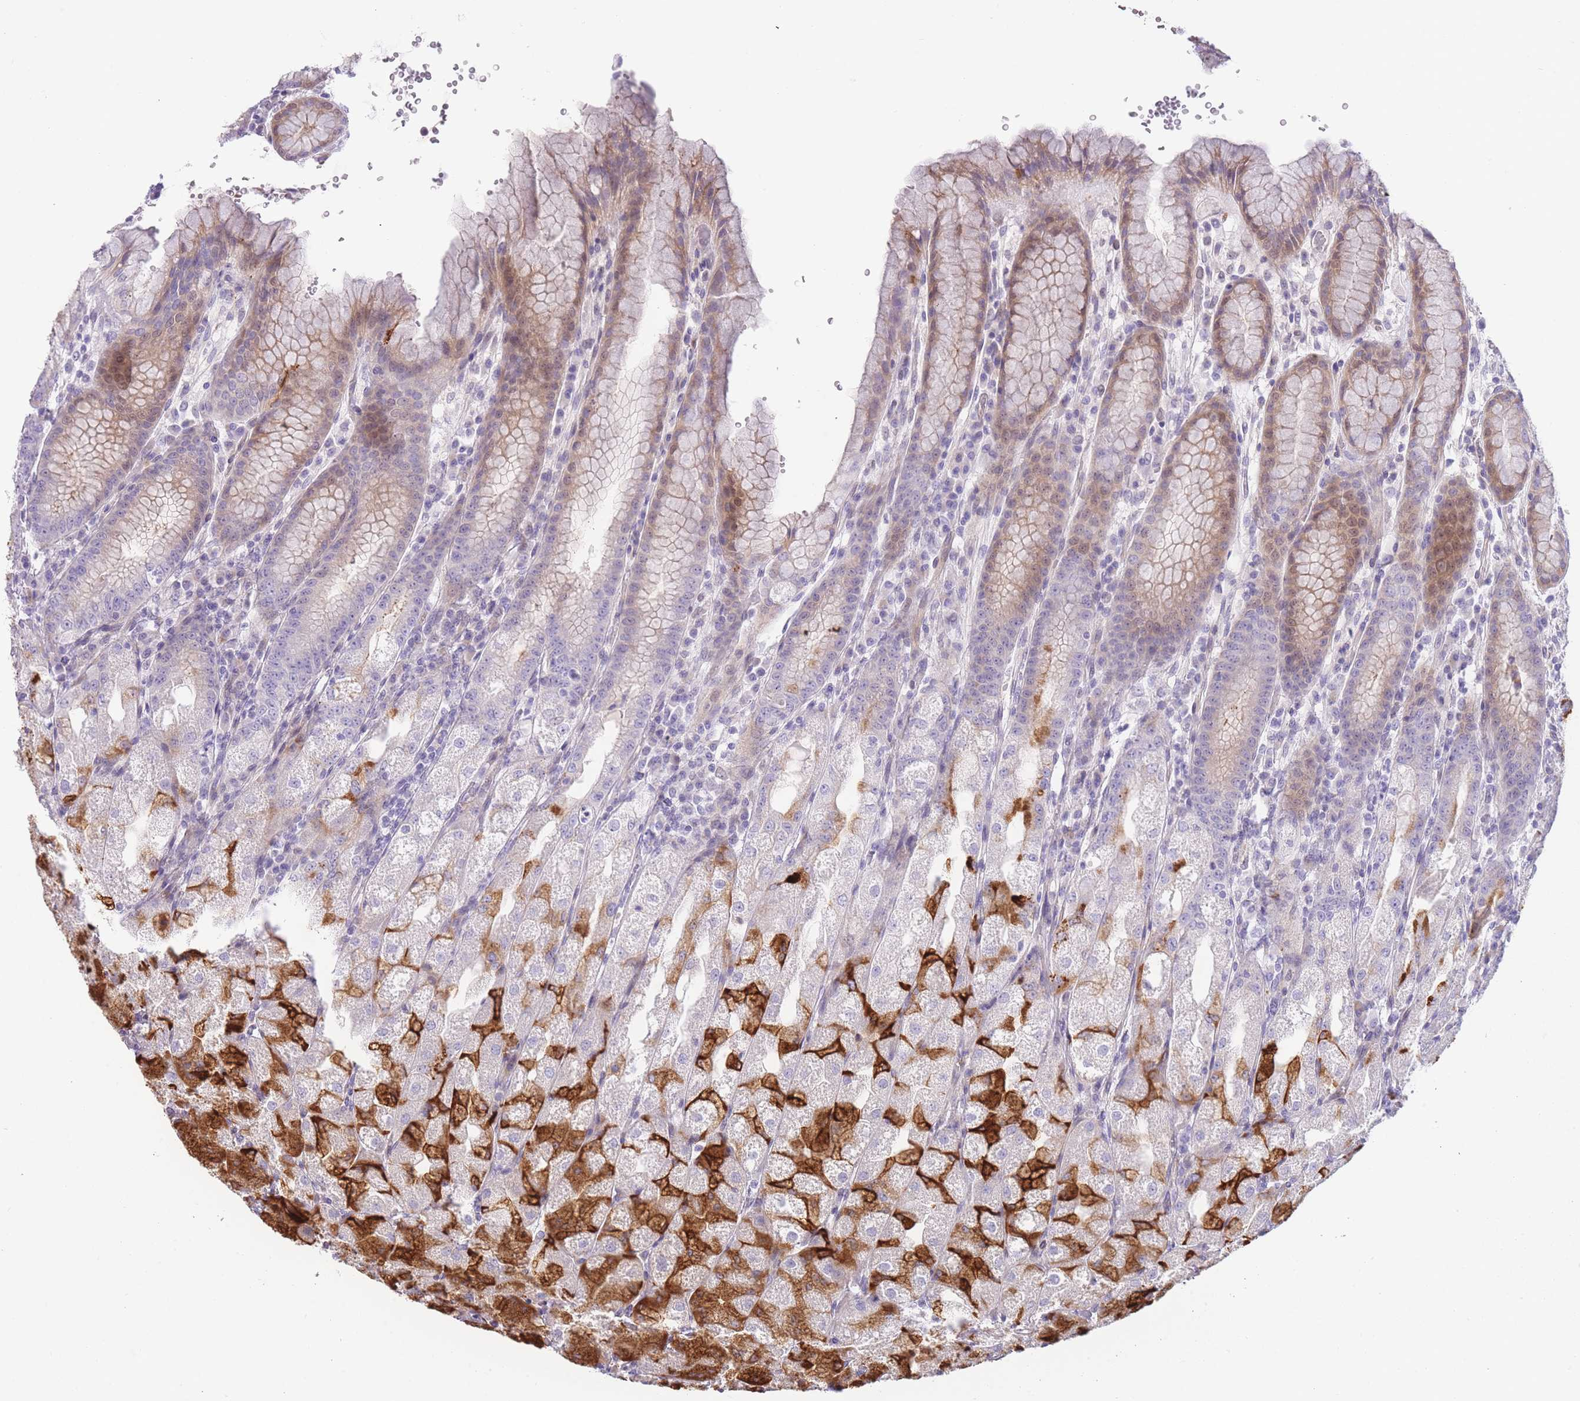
{"staining": {"intensity": "strong", "quantity": "25%-75%", "location": "cytoplasmic/membranous"}, "tissue": "stomach", "cell_type": "Glandular cells", "image_type": "normal", "snomed": [{"axis": "morphology", "description": "Normal tissue, NOS"}, {"axis": "topography", "description": "Stomach, upper"}], "caption": "IHC micrograph of normal stomach stained for a protein (brown), which displays high levels of strong cytoplasmic/membranous positivity in about 25%-75% of glandular cells.", "gene": "IMPG1", "patient": {"sex": "male", "age": 52}}